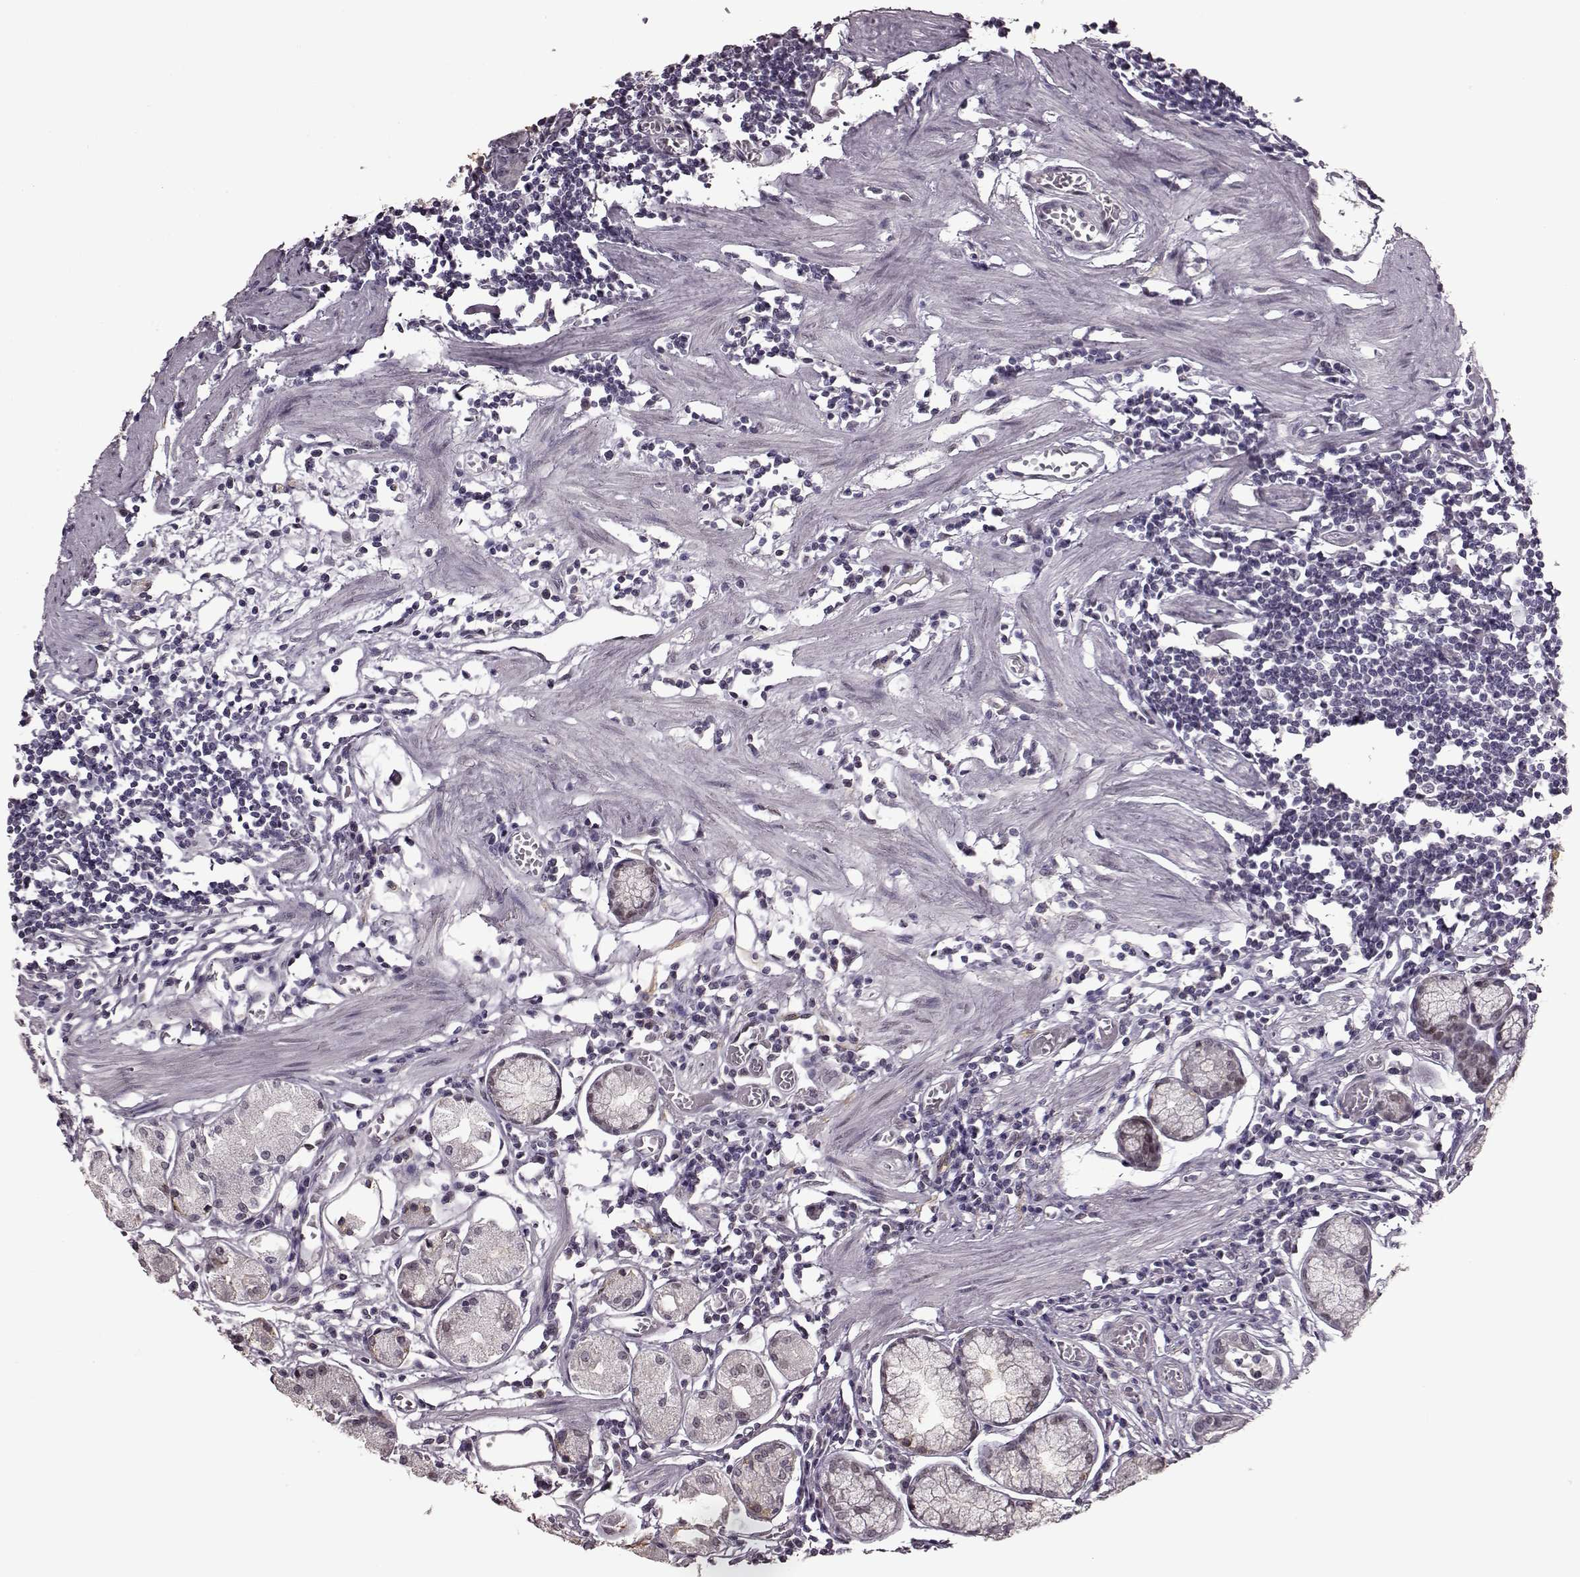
{"staining": {"intensity": "weak", "quantity": "<25%", "location": "cytoplasmic/membranous"}, "tissue": "stomach", "cell_type": "Glandular cells", "image_type": "normal", "snomed": [{"axis": "morphology", "description": "Normal tissue, NOS"}, {"axis": "topography", "description": "Stomach"}], "caption": "A photomicrograph of stomach stained for a protein reveals no brown staining in glandular cells.", "gene": "STX1A", "patient": {"sex": "male", "age": 55}}